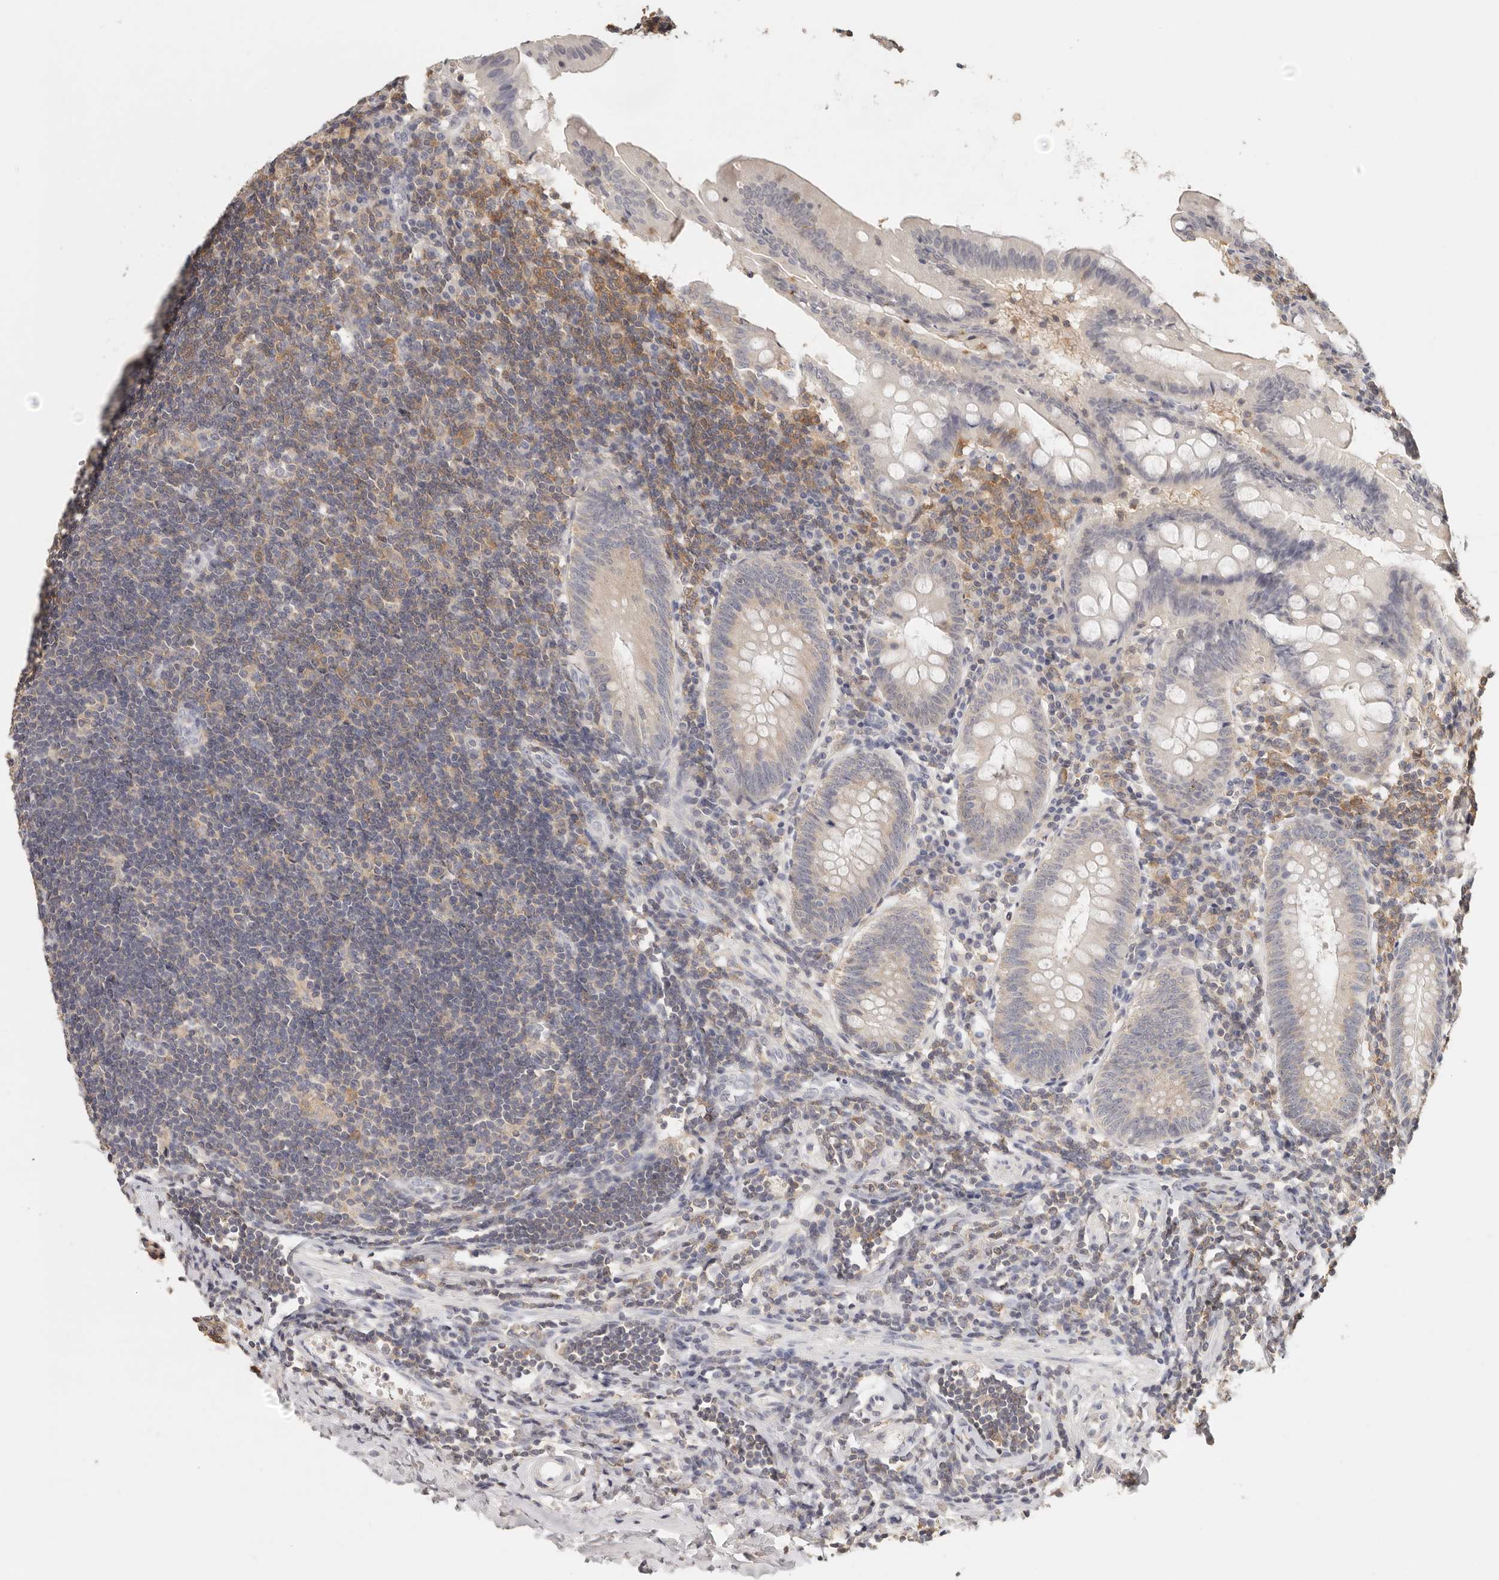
{"staining": {"intensity": "weak", "quantity": "25%-75%", "location": "cytoplasmic/membranous"}, "tissue": "appendix", "cell_type": "Glandular cells", "image_type": "normal", "snomed": [{"axis": "morphology", "description": "Normal tissue, NOS"}, {"axis": "topography", "description": "Appendix"}], "caption": "Immunohistochemical staining of normal human appendix reveals 25%-75% levels of weak cytoplasmic/membranous protein staining in approximately 25%-75% of glandular cells.", "gene": "CSK", "patient": {"sex": "female", "age": 54}}